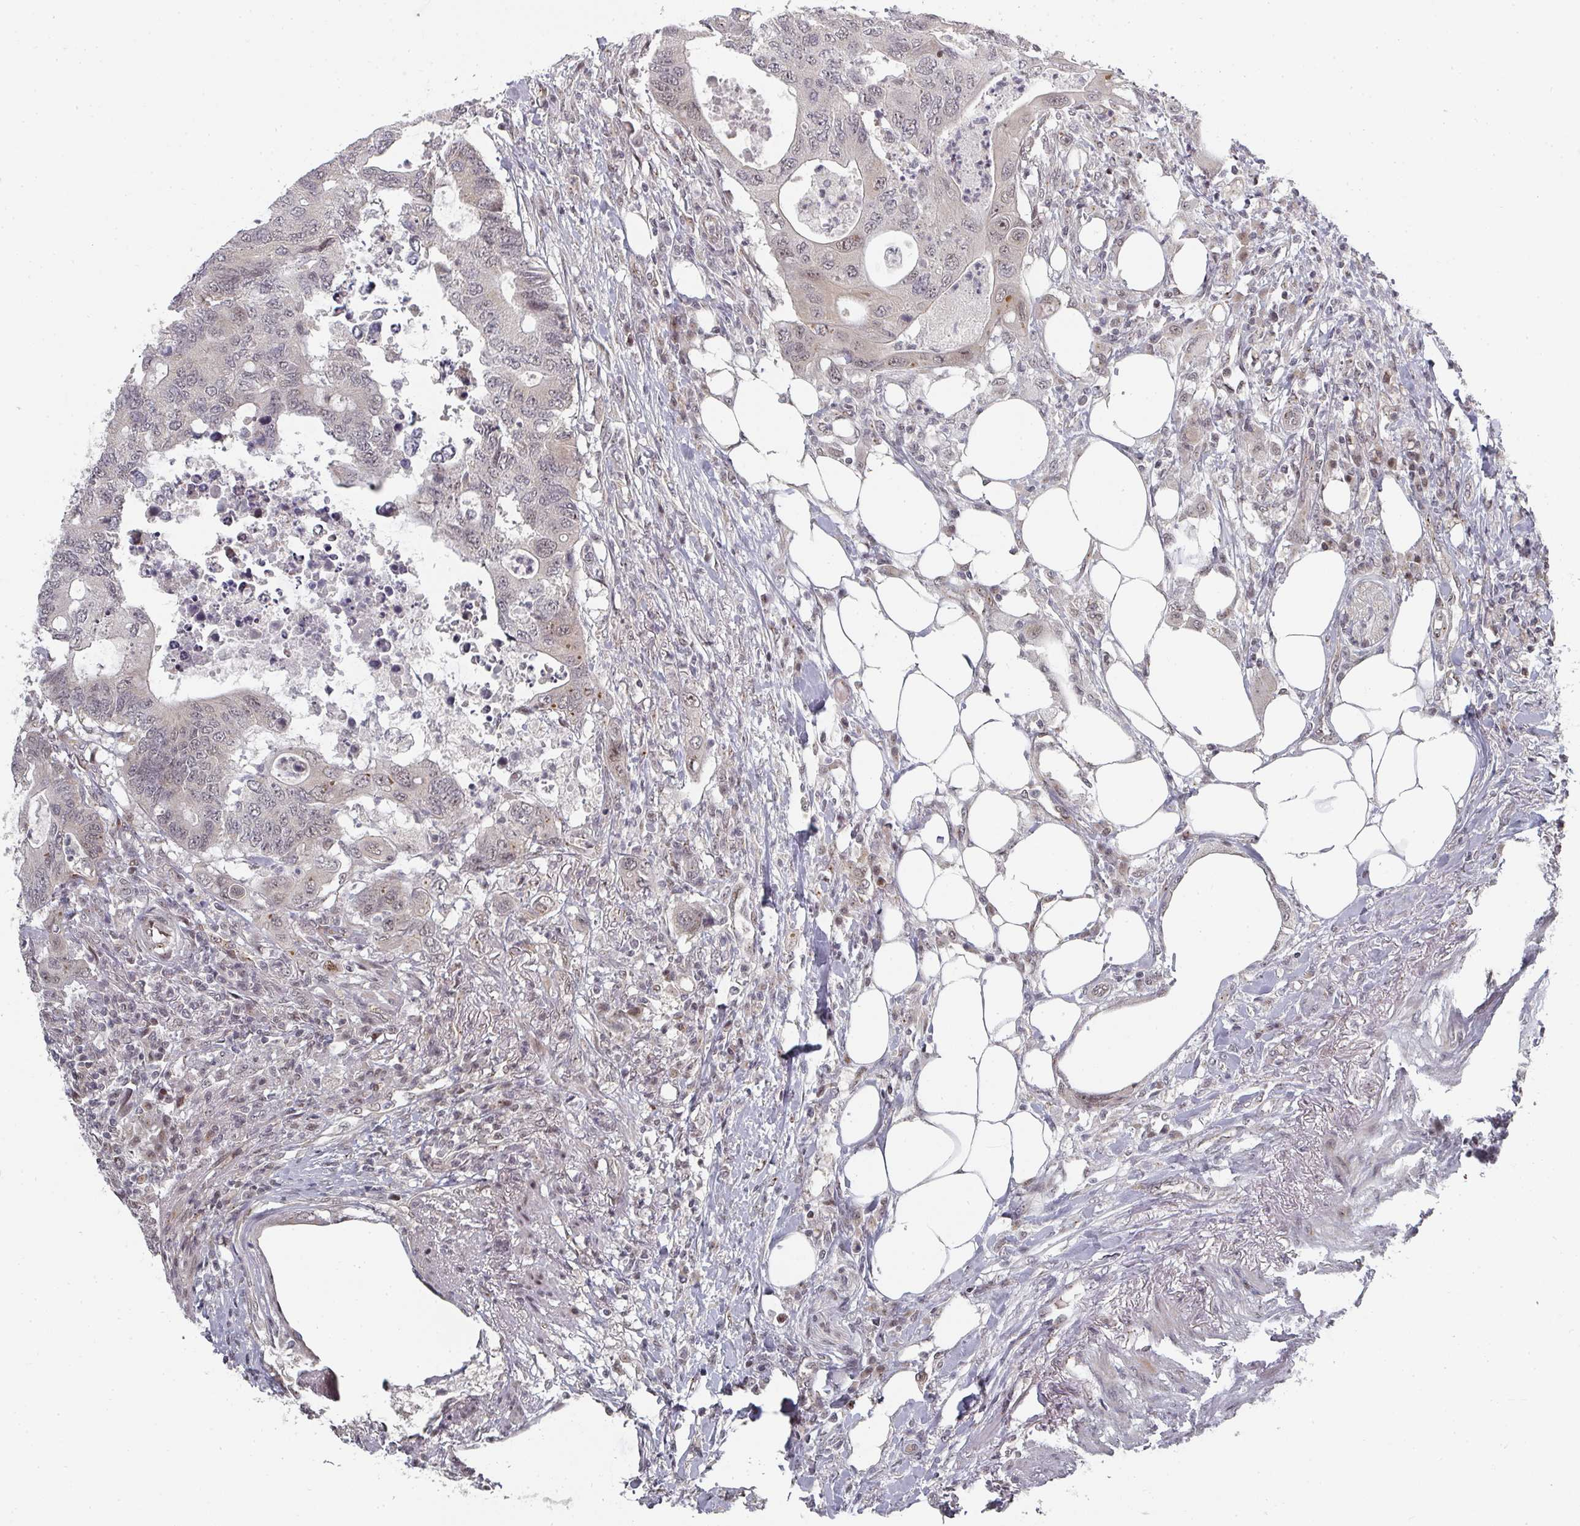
{"staining": {"intensity": "weak", "quantity": "25%-75%", "location": "cytoplasmic/membranous,nuclear"}, "tissue": "colorectal cancer", "cell_type": "Tumor cells", "image_type": "cancer", "snomed": [{"axis": "morphology", "description": "Adenocarcinoma, NOS"}, {"axis": "topography", "description": "Colon"}], "caption": "Colorectal adenocarcinoma tissue reveals weak cytoplasmic/membranous and nuclear expression in about 25%-75% of tumor cells Immunohistochemistry (ihc) stains the protein of interest in brown and the nuclei are stained blue.", "gene": "KIF1C", "patient": {"sex": "male", "age": 71}}